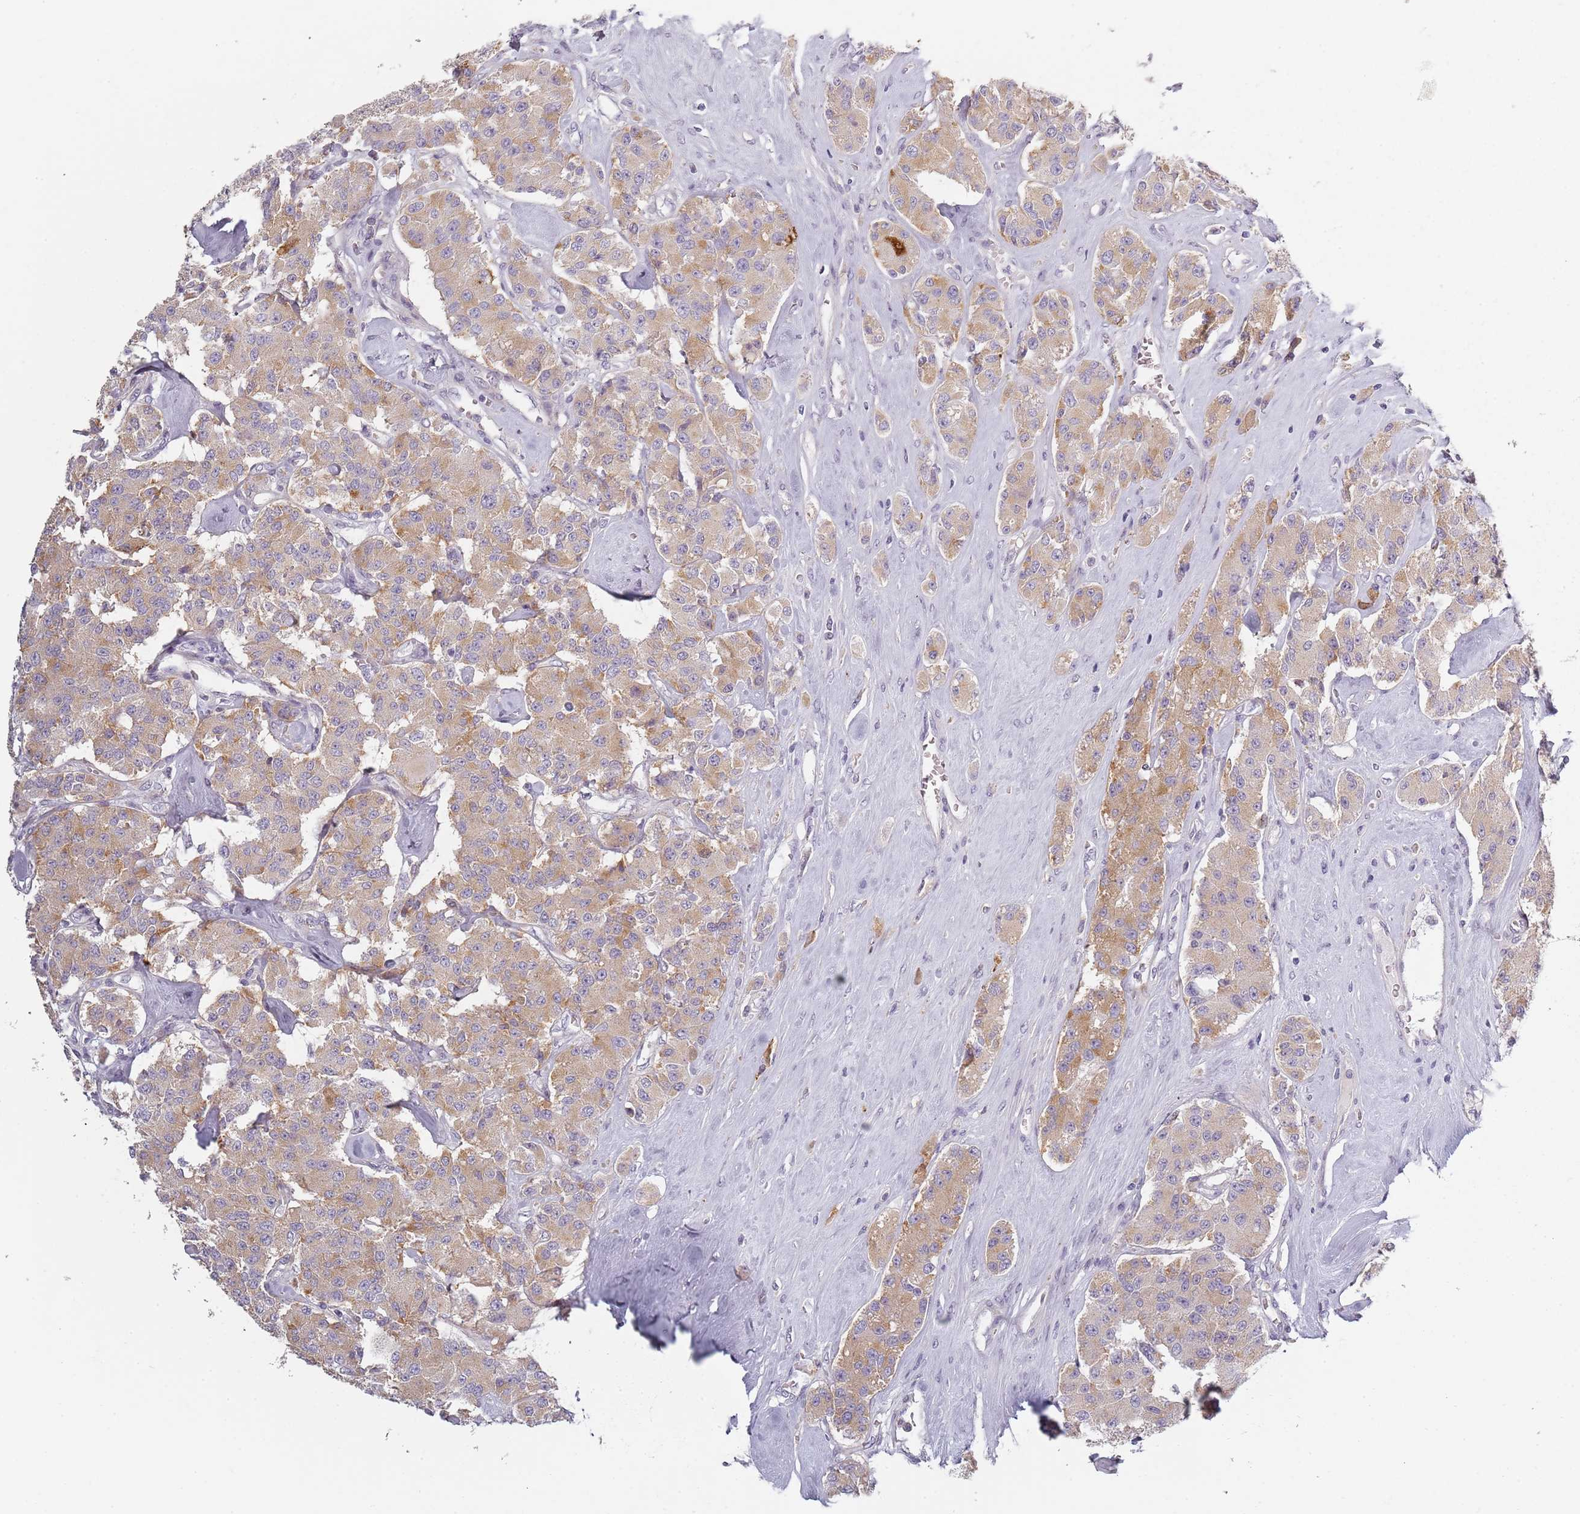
{"staining": {"intensity": "weak", "quantity": ">75%", "location": "cytoplasmic/membranous"}, "tissue": "carcinoid", "cell_type": "Tumor cells", "image_type": "cancer", "snomed": [{"axis": "morphology", "description": "Carcinoid, malignant, NOS"}, {"axis": "topography", "description": "Pancreas"}], "caption": "Immunohistochemical staining of human malignant carcinoid displays low levels of weak cytoplasmic/membranous protein expression in approximately >75% of tumor cells. Using DAB (brown) and hematoxylin (blue) stains, captured at high magnification using brightfield microscopy.", "gene": "CC2D2B", "patient": {"sex": "male", "age": 41}}